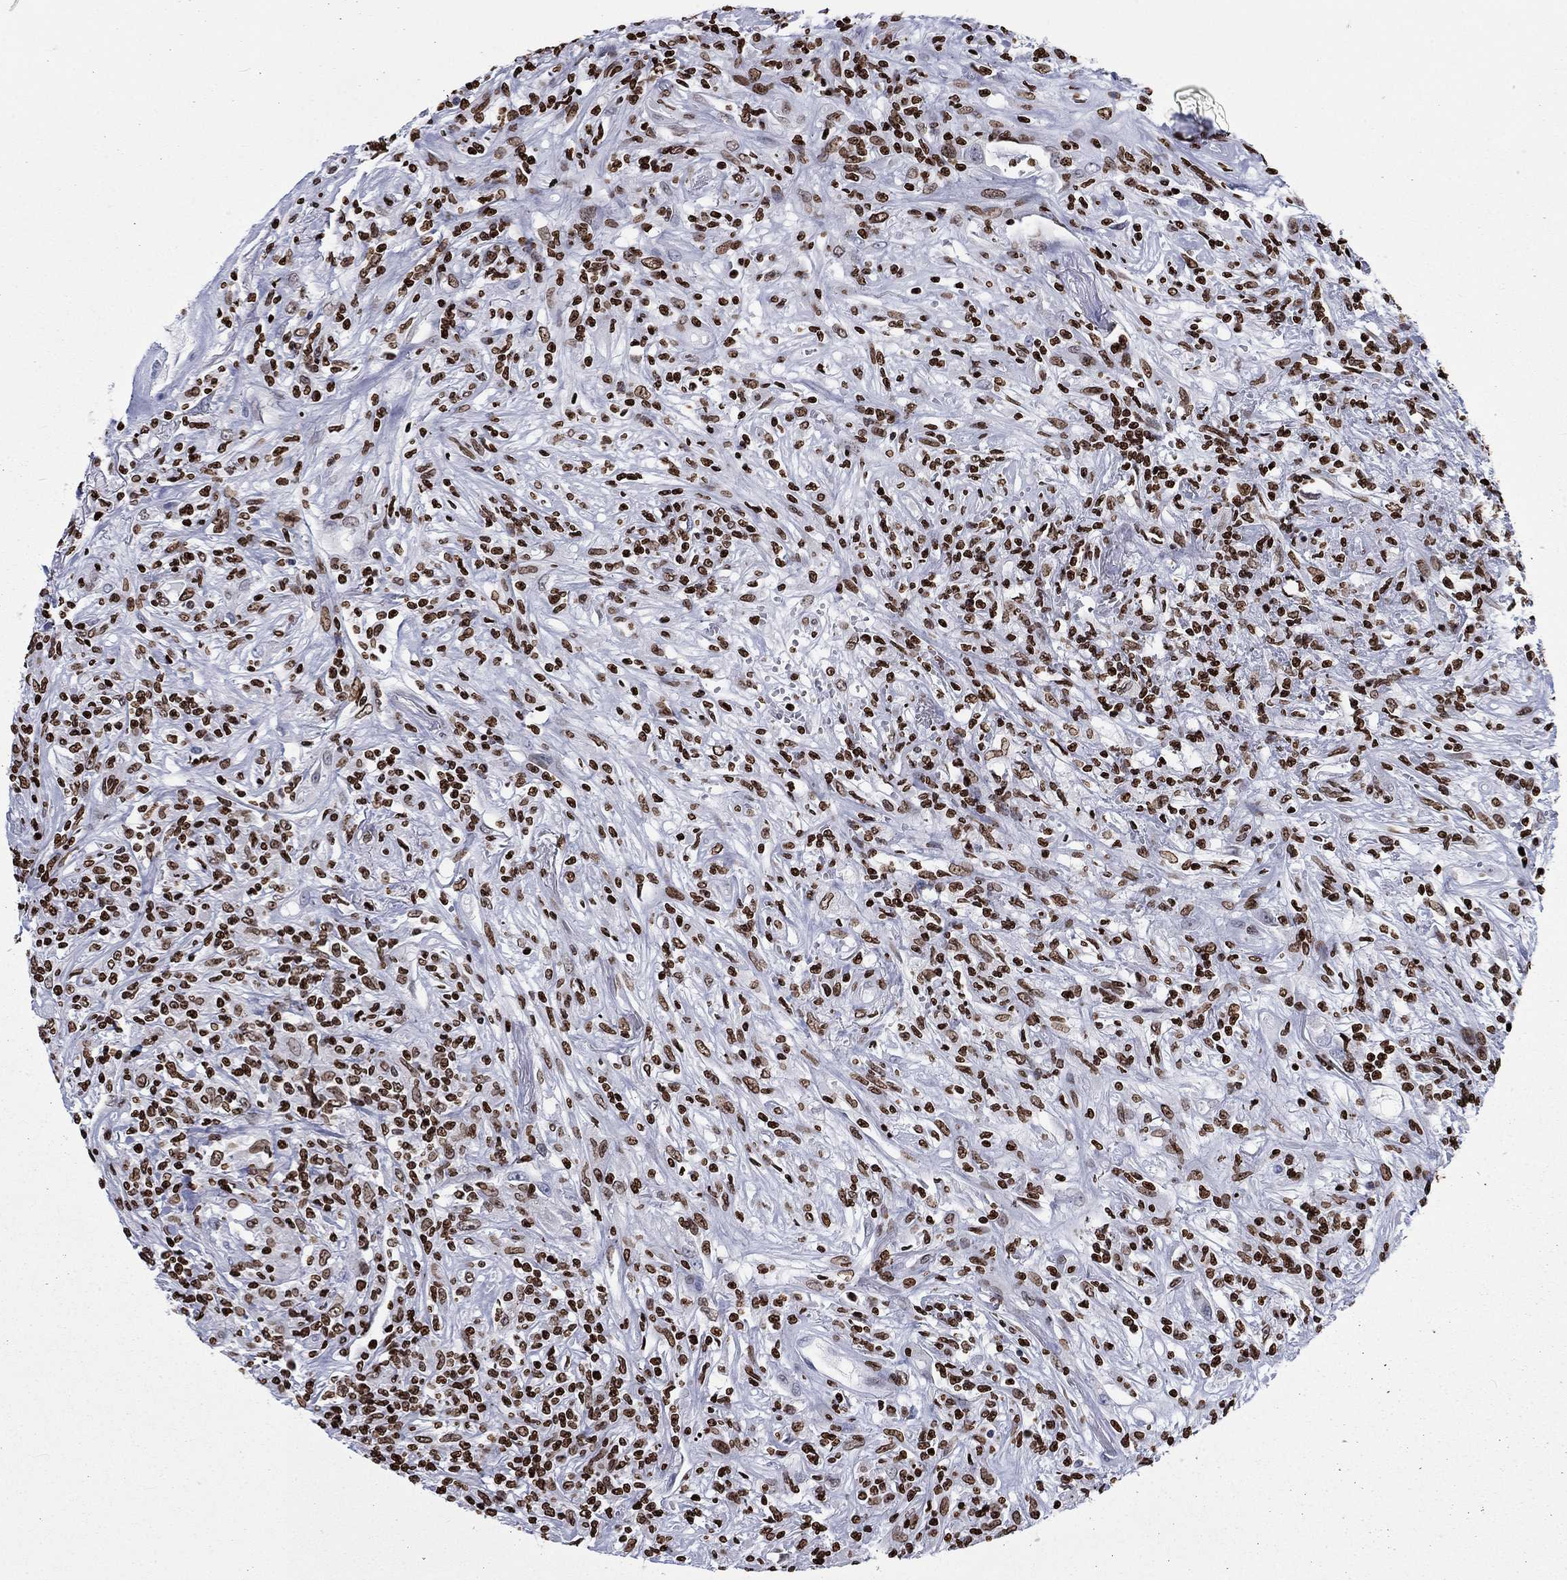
{"staining": {"intensity": "strong", "quantity": "25%-75%", "location": "nuclear"}, "tissue": "lymphoma", "cell_type": "Tumor cells", "image_type": "cancer", "snomed": [{"axis": "morphology", "description": "Malignant lymphoma, non-Hodgkin's type, High grade"}, {"axis": "topography", "description": "Lung"}], "caption": "Immunohistochemical staining of human high-grade malignant lymphoma, non-Hodgkin's type exhibits high levels of strong nuclear protein expression in about 25%-75% of tumor cells.", "gene": "H1-5", "patient": {"sex": "male", "age": 79}}